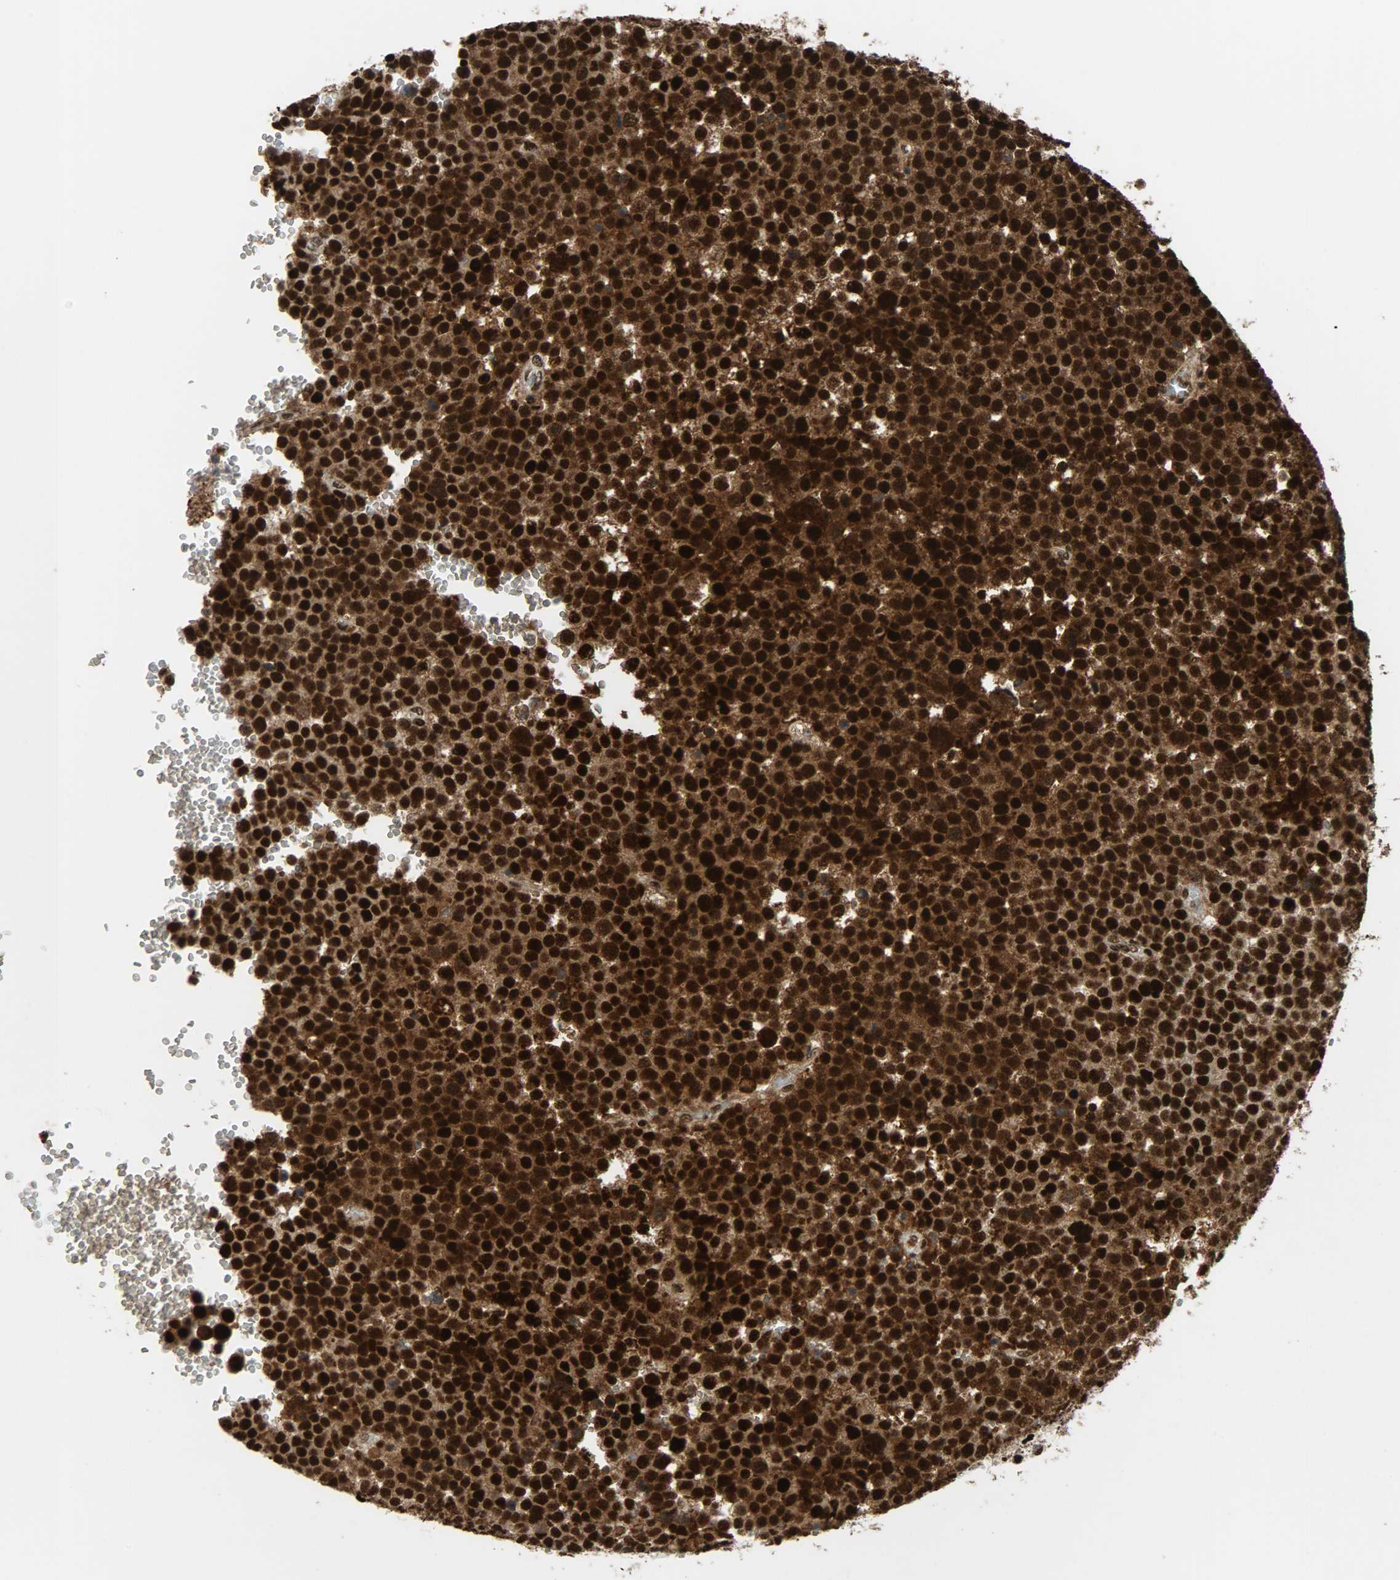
{"staining": {"intensity": "strong", "quantity": ">75%", "location": "cytoplasmic/membranous,nuclear"}, "tissue": "testis cancer", "cell_type": "Tumor cells", "image_type": "cancer", "snomed": [{"axis": "morphology", "description": "Seminoma, NOS"}, {"axis": "topography", "description": "Testis"}], "caption": "Immunohistochemistry of testis seminoma demonstrates high levels of strong cytoplasmic/membranous and nuclear positivity in approximately >75% of tumor cells. Ihc stains the protein of interest in brown and the nuclei are stained blue.", "gene": "SSB", "patient": {"sex": "male", "age": 71}}